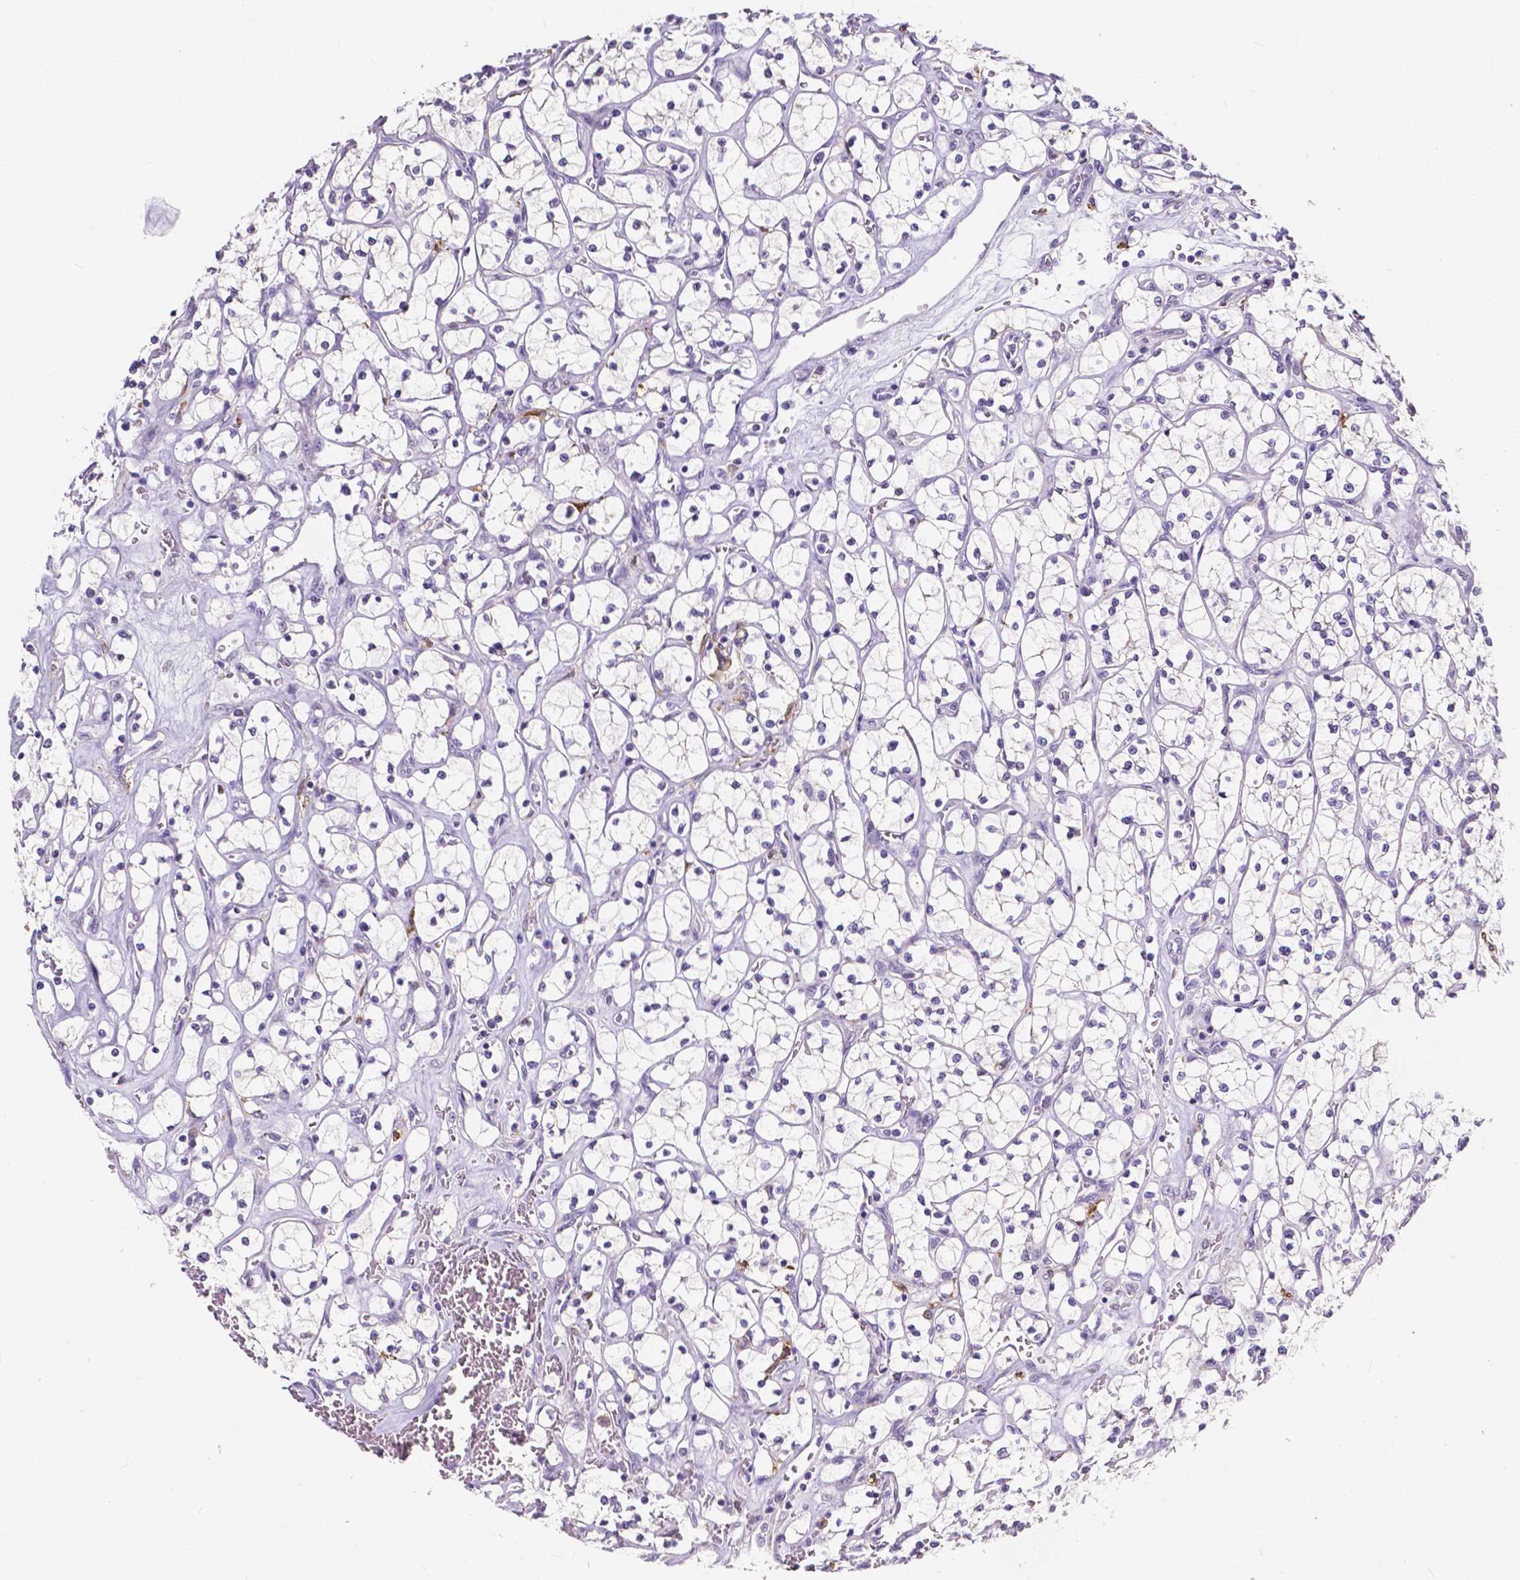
{"staining": {"intensity": "negative", "quantity": "none", "location": "none"}, "tissue": "renal cancer", "cell_type": "Tumor cells", "image_type": "cancer", "snomed": [{"axis": "morphology", "description": "Adenocarcinoma, NOS"}, {"axis": "topography", "description": "Kidney"}], "caption": "High power microscopy micrograph of an immunohistochemistry image of renal cancer (adenocarcinoma), revealing no significant expression in tumor cells.", "gene": "ACP5", "patient": {"sex": "female", "age": 64}}